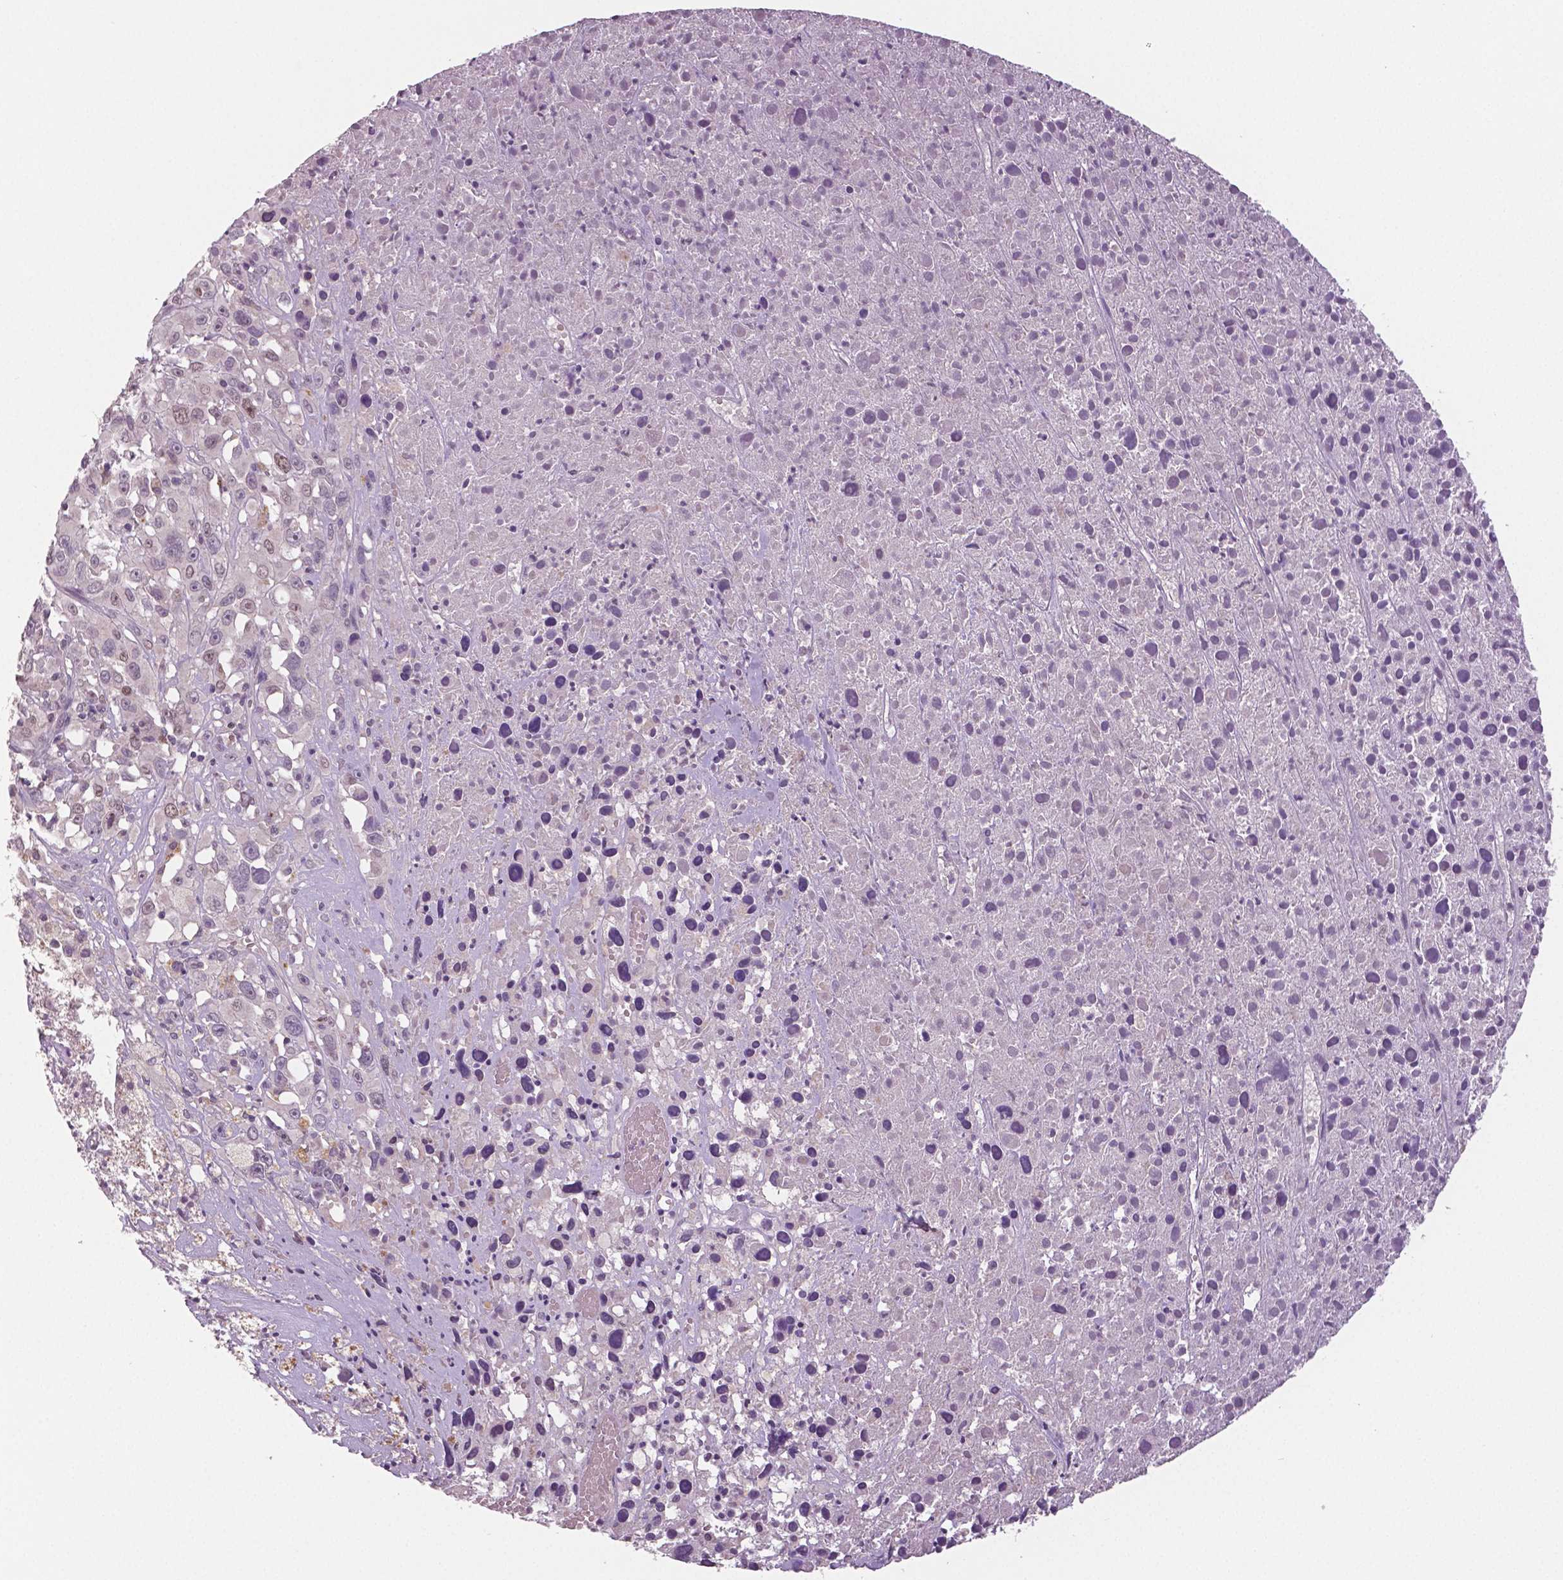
{"staining": {"intensity": "weak", "quantity": "<25%", "location": "nuclear"}, "tissue": "melanoma", "cell_type": "Tumor cells", "image_type": "cancer", "snomed": [{"axis": "morphology", "description": "Malignant melanoma, Metastatic site"}, {"axis": "topography", "description": "Soft tissue"}], "caption": "Tumor cells are negative for brown protein staining in melanoma.", "gene": "MKI67", "patient": {"sex": "male", "age": 50}}